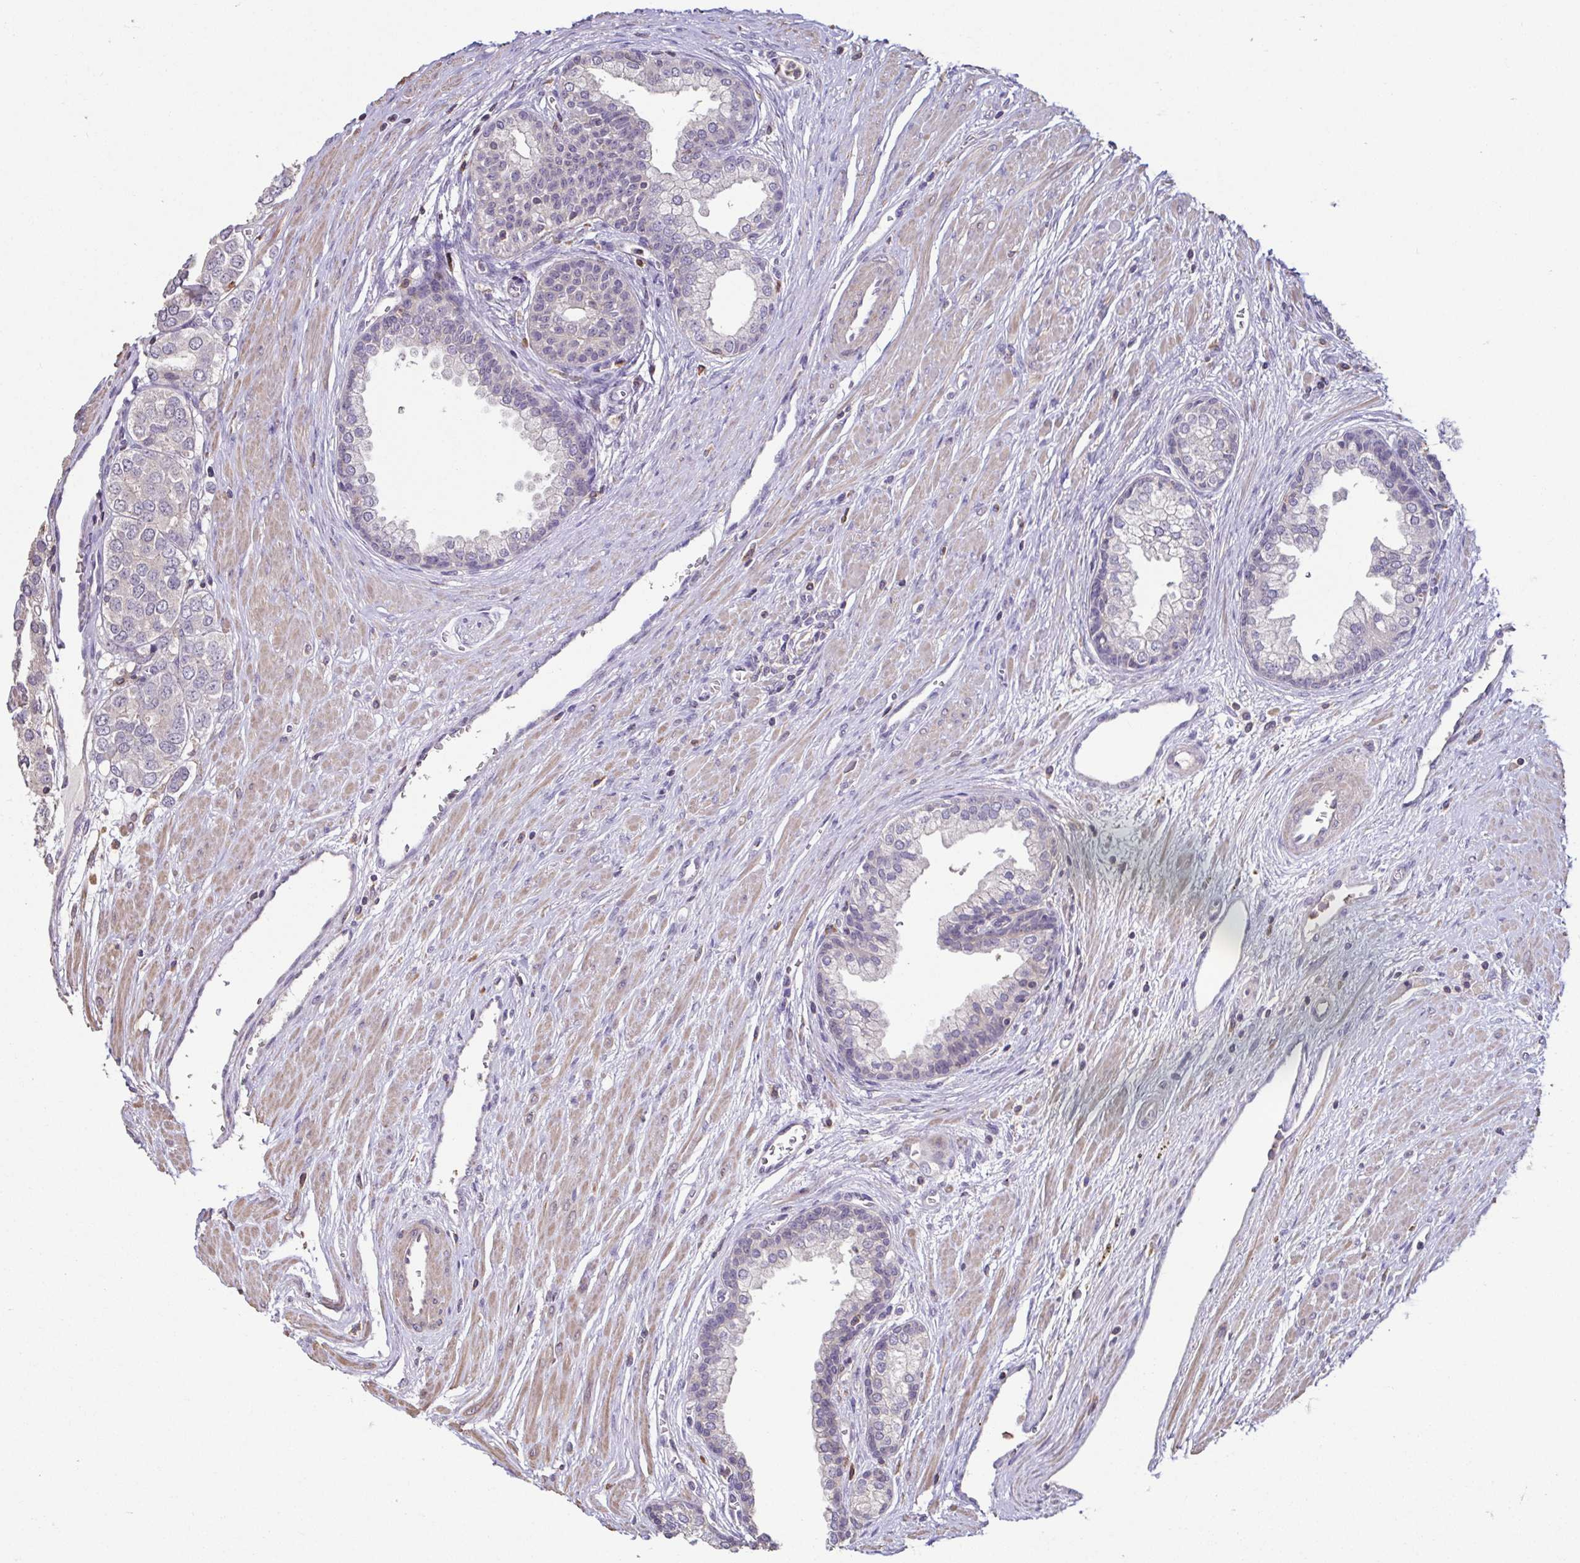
{"staining": {"intensity": "negative", "quantity": "none", "location": "none"}, "tissue": "prostate cancer", "cell_type": "Tumor cells", "image_type": "cancer", "snomed": [{"axis": "morphology", "description": "Adenocarcinoma, High grade"}, {"axis": "topography", "description": "Prostate"}], "caption": "IHC histopathology image of neoplastic tissue: human prostate cancer stained with DAB (3,3'-diaminobenzidine) reveals no significant protein expression in tumor cells.", "gene": "ACTRT2", "patient": {"sex": "male", "age": 58}}